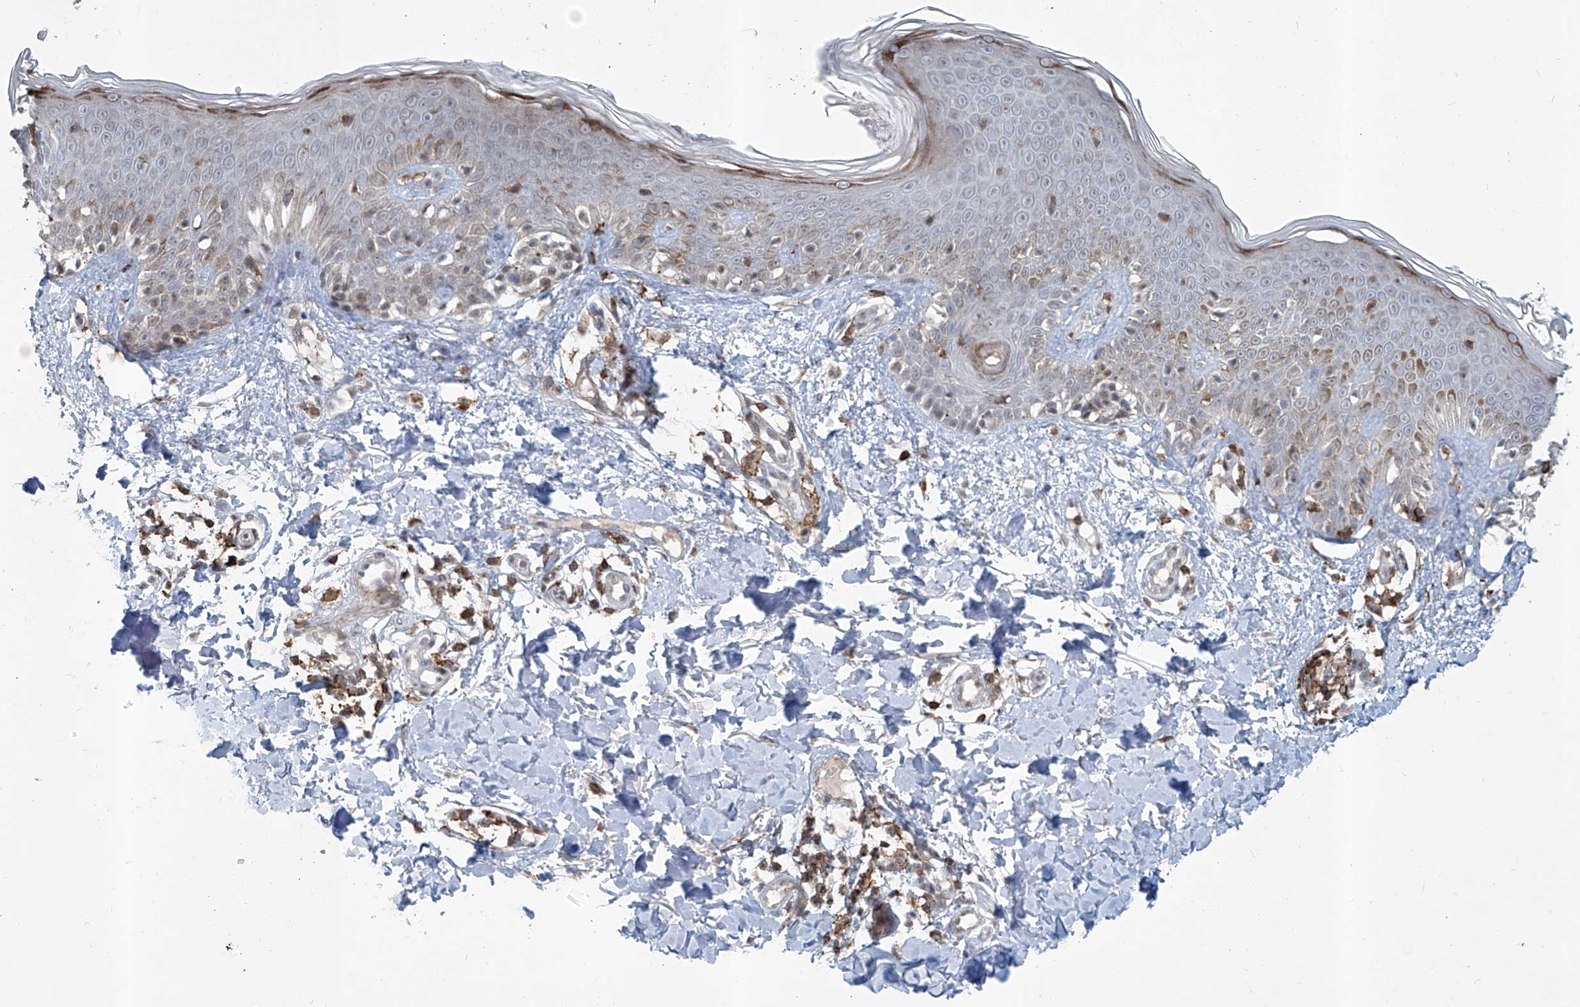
{"staining": {"intensity": "negative", "quantity": "none", "location": "none"}, "tissue": "skin", "cell_type": "Fibroblasts", "image_type": "normal", "snomed": [{"axis": "morphology", "description": "Normal tissue, NOS"}, {"axis": "topography", "description": "Skin"}], "caption": "The immunohistochemistry (IHC) photomicrograph has no significant positivity in fibroblasts of skin.", "gene": "ZBTB48", "patient": {"sex": "male", "age": 37}}